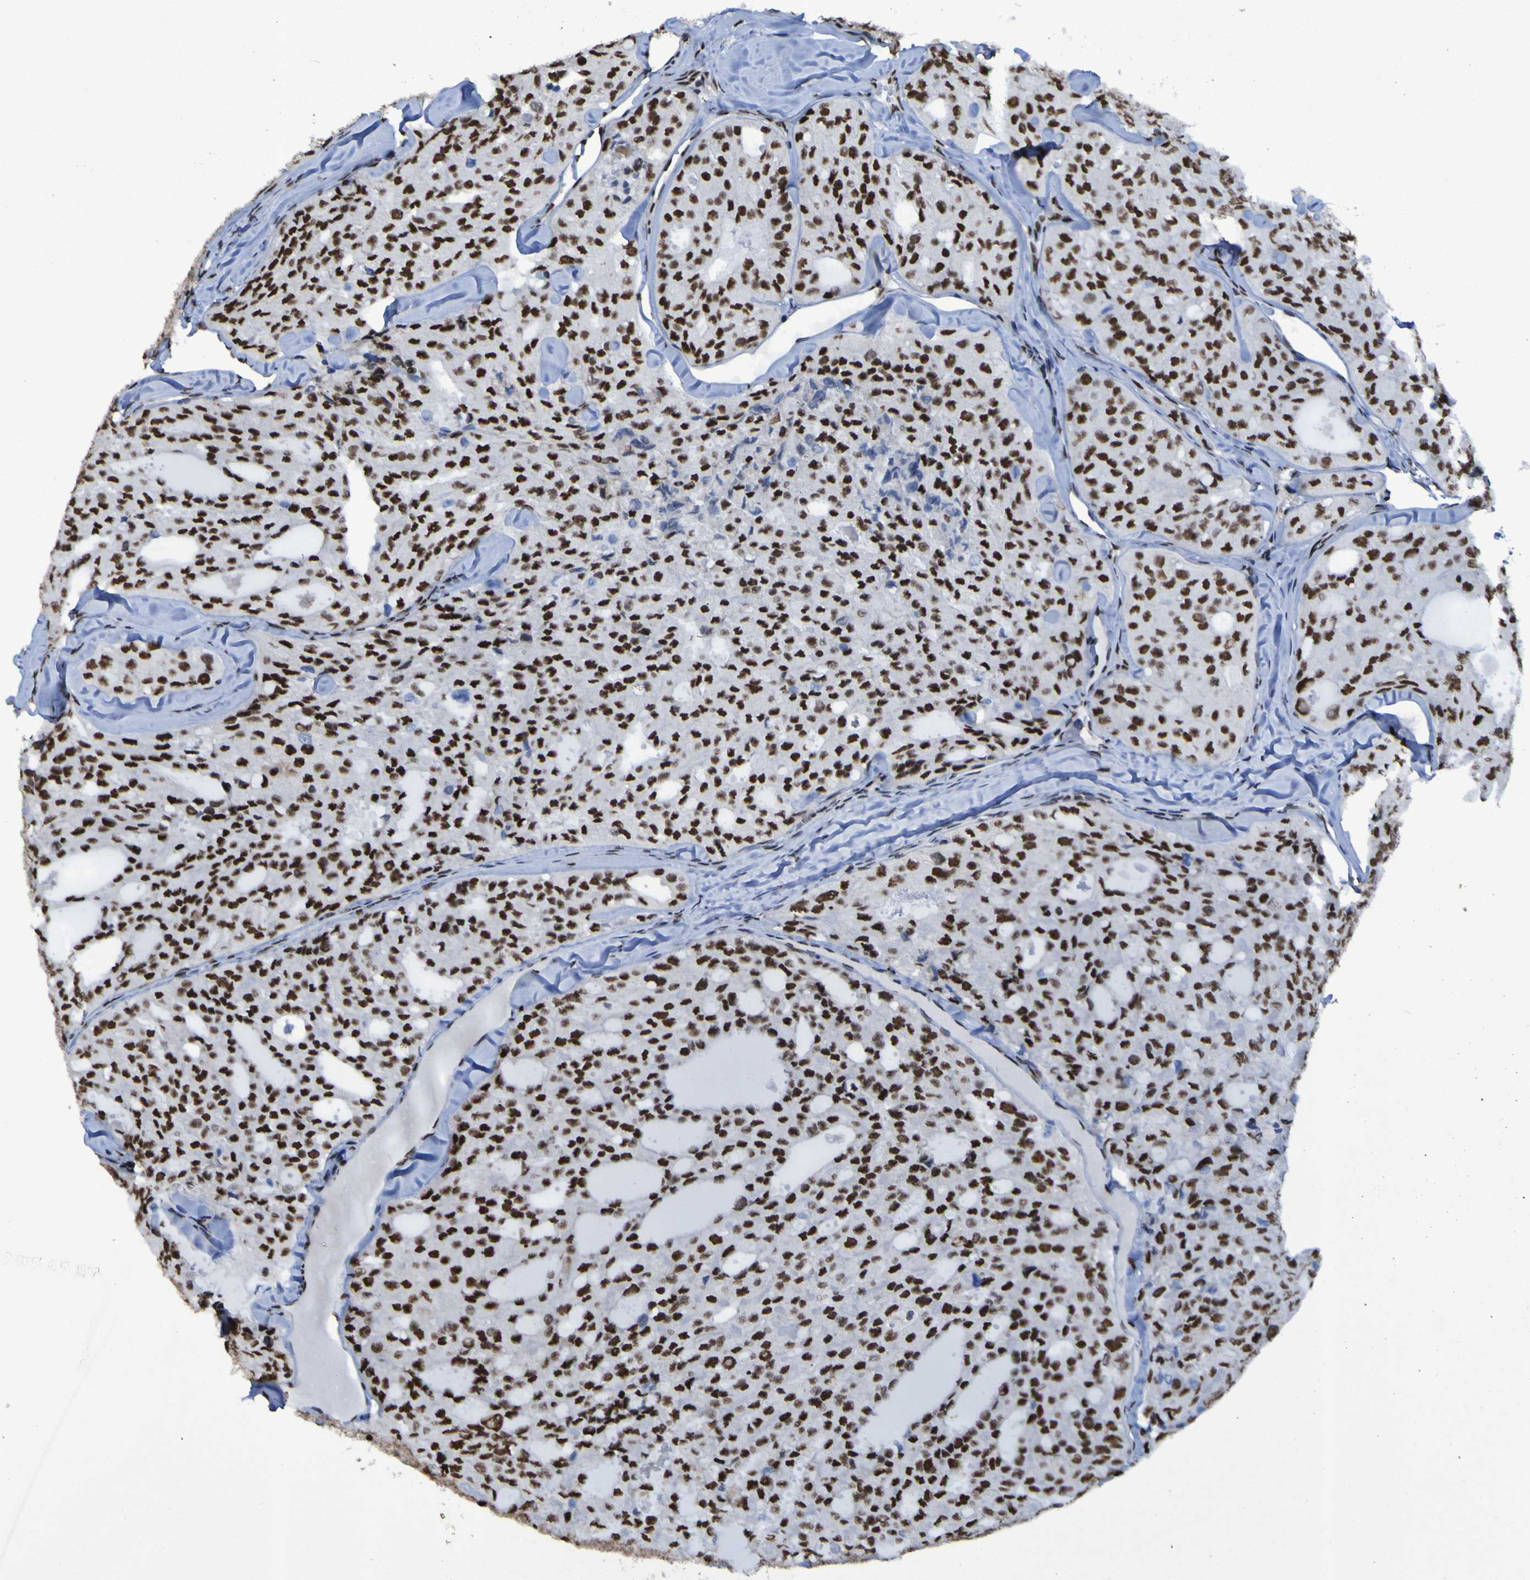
{"staining": {"intensity": "strong", "quantity": ">75%", "location": "nuclear"}, "tissue": "thyroid cancer", "cell_type": "Tumor cells", "image_type": "cancer", "snomed": [{"axis": "morphology", "description": "Follicular adenoma carcinoma, NOS"}, {"axis": "topography", "description": "Thyroid gland"}], "caption": "Immunohistochemical staining of thyroid follicular adenoma carcinoma shows high levels of strong nuclear staining in approximately >75% of tumor cells.", "gene": "HNRNPR", "patient": {"sex": "male", "age": 75}}